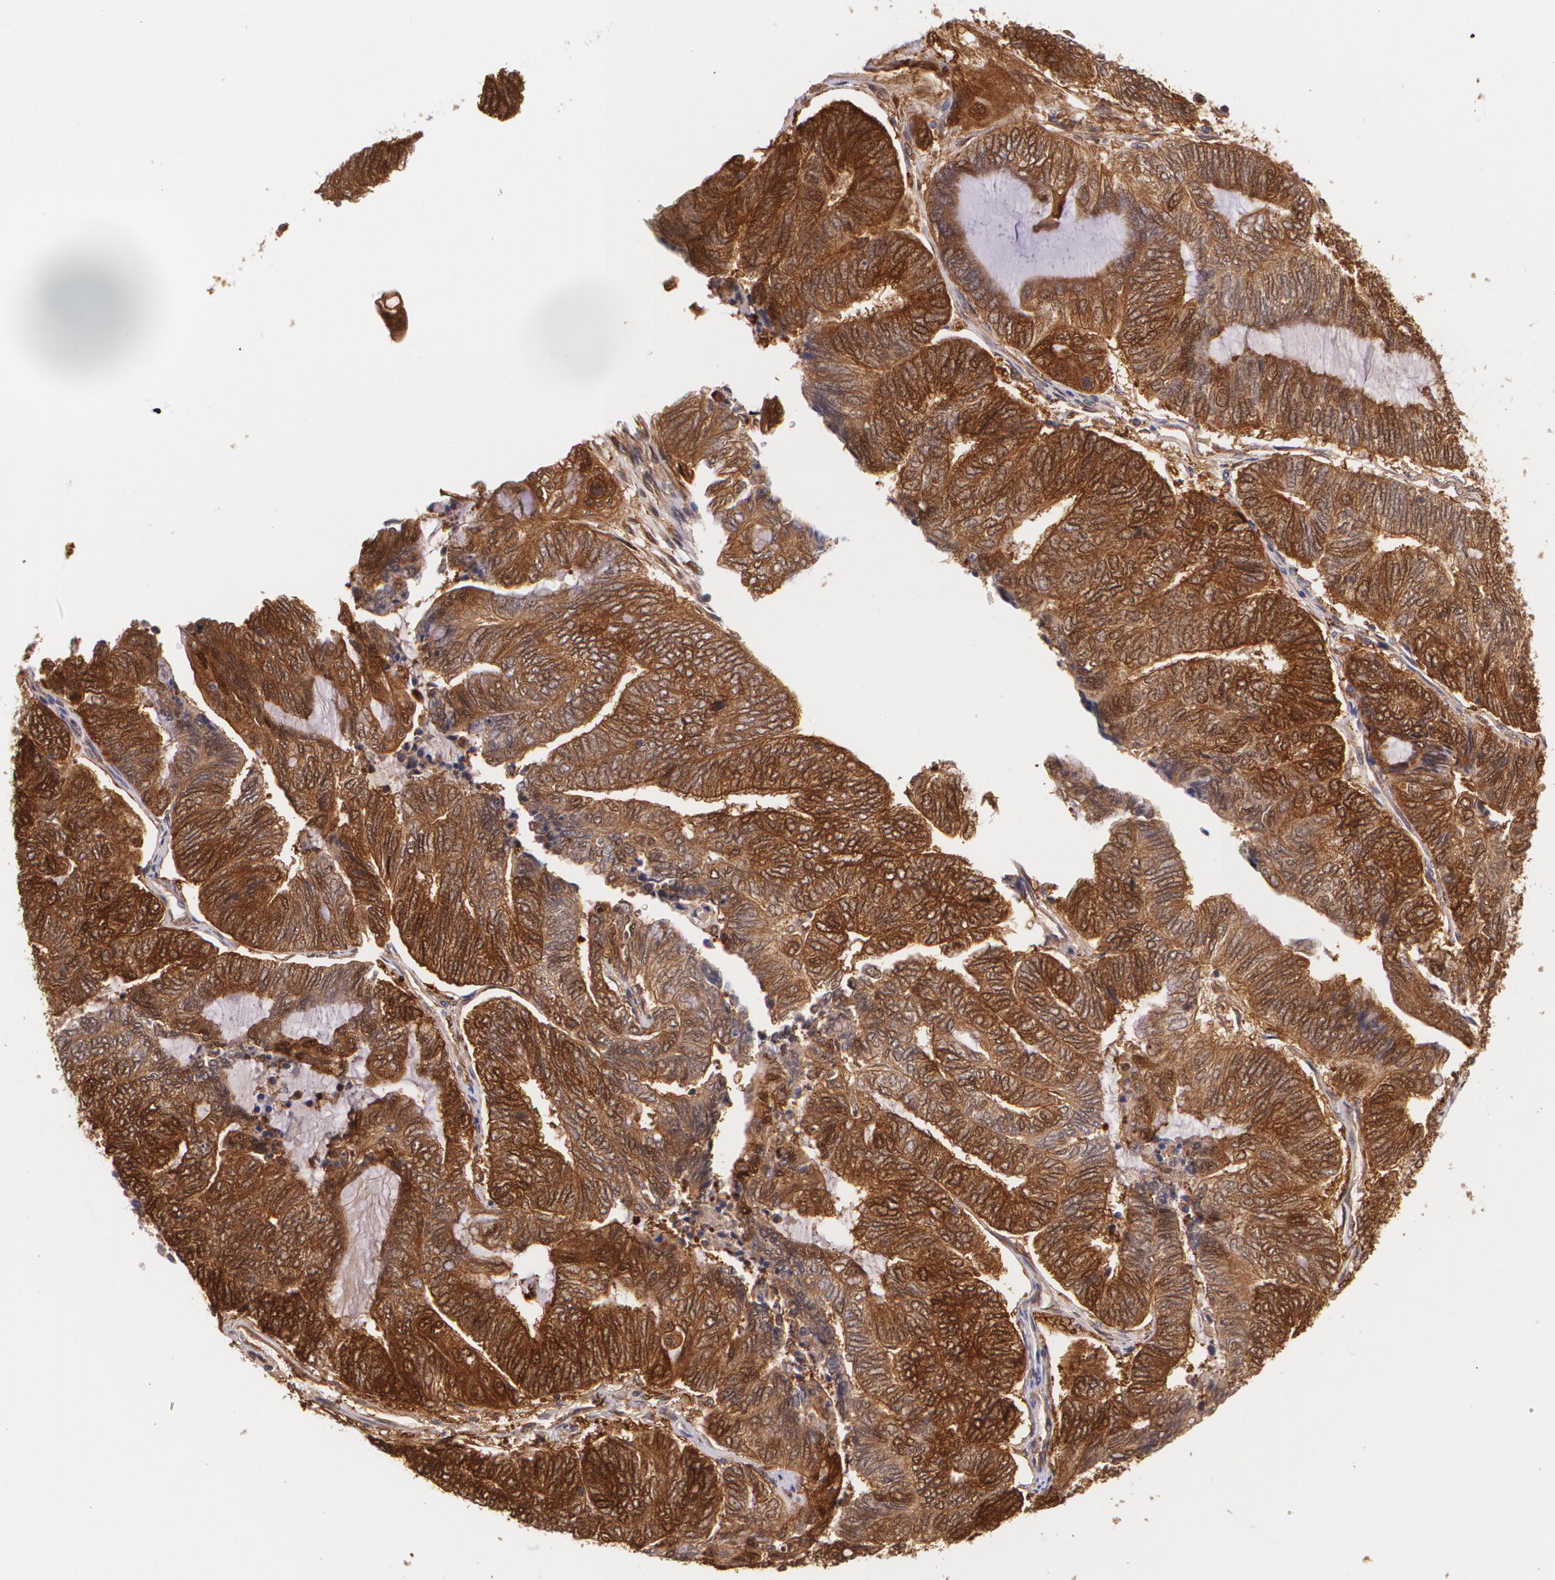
{"staining": {"intensity": "strong", "quantity": ">75%", "location": "cytoplasmic/membranous"}, "tissue": "endometrial cancer", "cell_type": "Tumor cells", "image_type": "cancer", "snomed": [{"axis": "morphology", "description": "Adenocarcinoma, NOS"}, {"axis": "topography", "description": "Uterus"}, {"axis": "topography", "description": "Endometrium"}], "caption": "Brown immunohistochemical staining in human adenocarcinoma (endometrial) shows strong cytoplasmic/membranous expression in approximately >75% of tumor cells.", "gene": "HSPH1", "patient": {"sex": "female", "age": 70}}